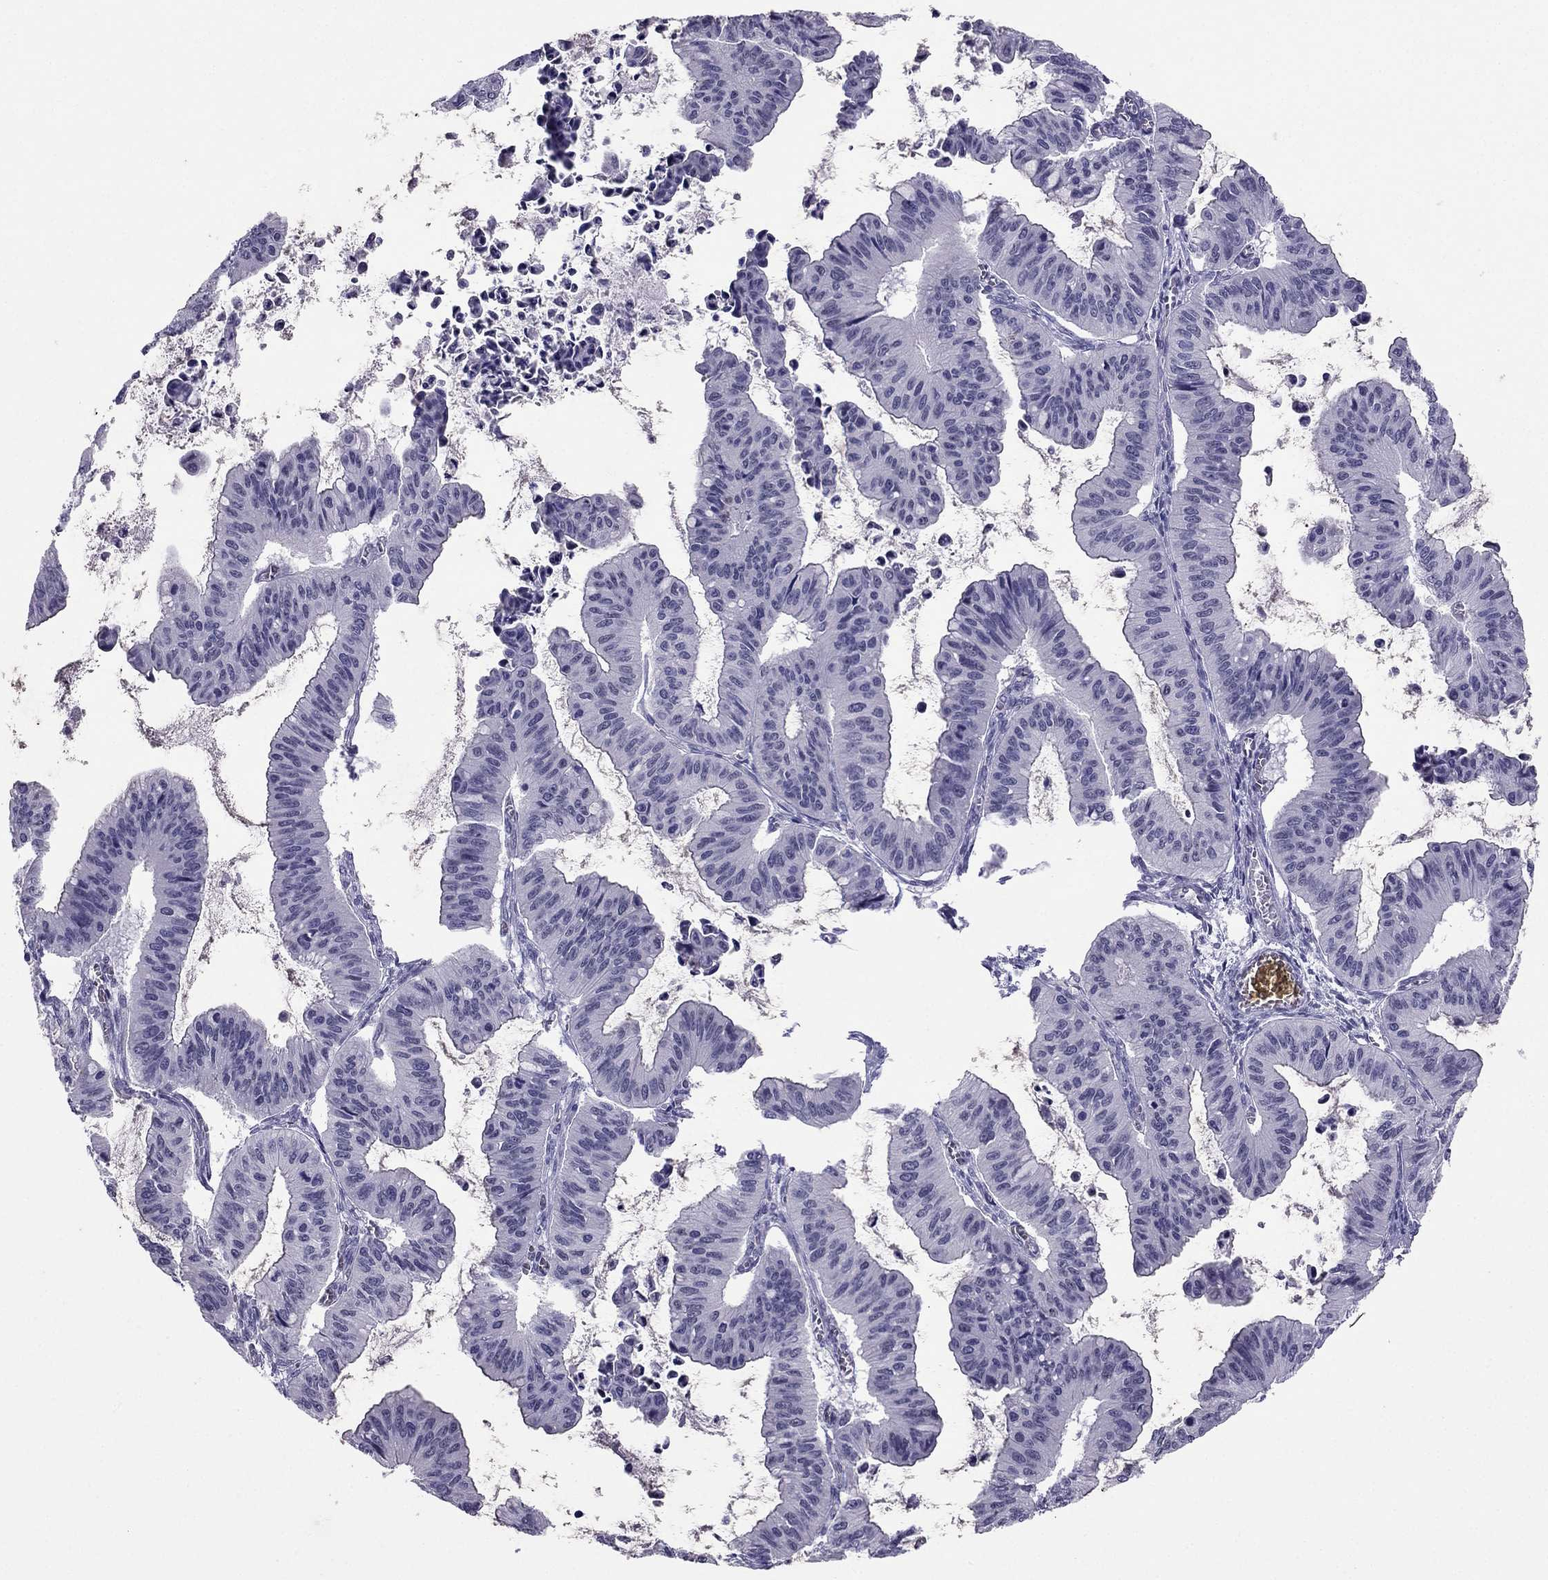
{"staining": {"intensity": "negative", "quantity": "none", "location": "none"}, "tissue": "ovarian cancer", "cell_type": "Tumor cells", "image_type": "cancer", "snomed": [{"axis": "morphology", "description": "Cystadenocarcinoma, mucinous, NOS"}, {"axis": "topography", "description": "Ovary"}], "caption": "Photomicrograph shows no protein positivity in tumor cells of ovarian cancer (mucinous cystadenocarcinoma) tissue.", "gene": "CROCC2", "patient": {"sex": "female", "age": 72}}